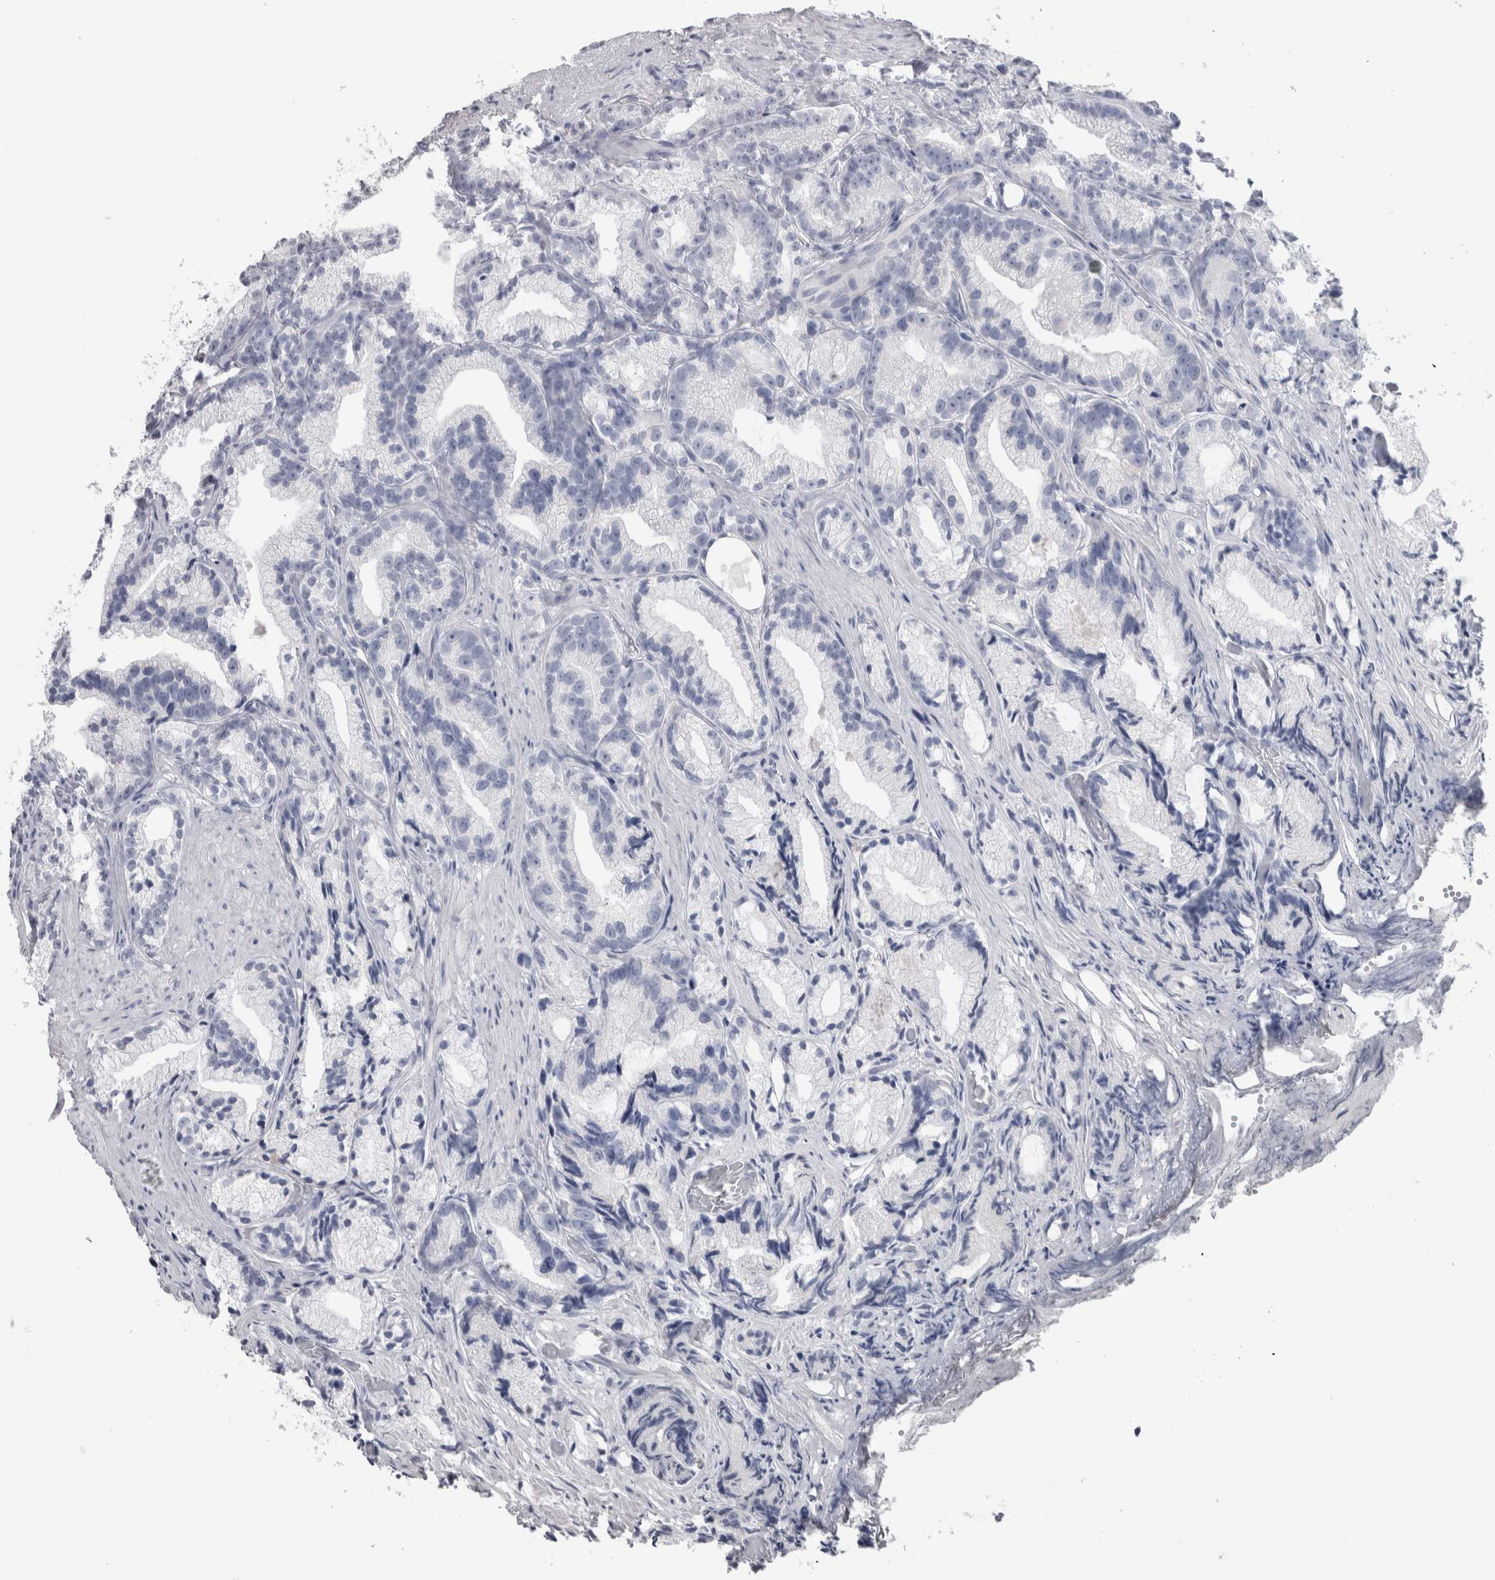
{"staining": {"intensity": "negative", "quantity": "none", "location": "none"}, "tissue": "prostate cancer", "cell_type": "Tumor cells", "image_type": "cancer", "snomed": [{"axis": "morphology", "description": "Adenocarcinoma, Low grade"}, {"axis": "topography", "description": "Prostate"}], "caption": "Tumor cells show no significant protein positivity in prostate cancer (low-grade adenocarcinoma).", "gene": "PTH", "patient": {"sex": "male", "age": 89}}